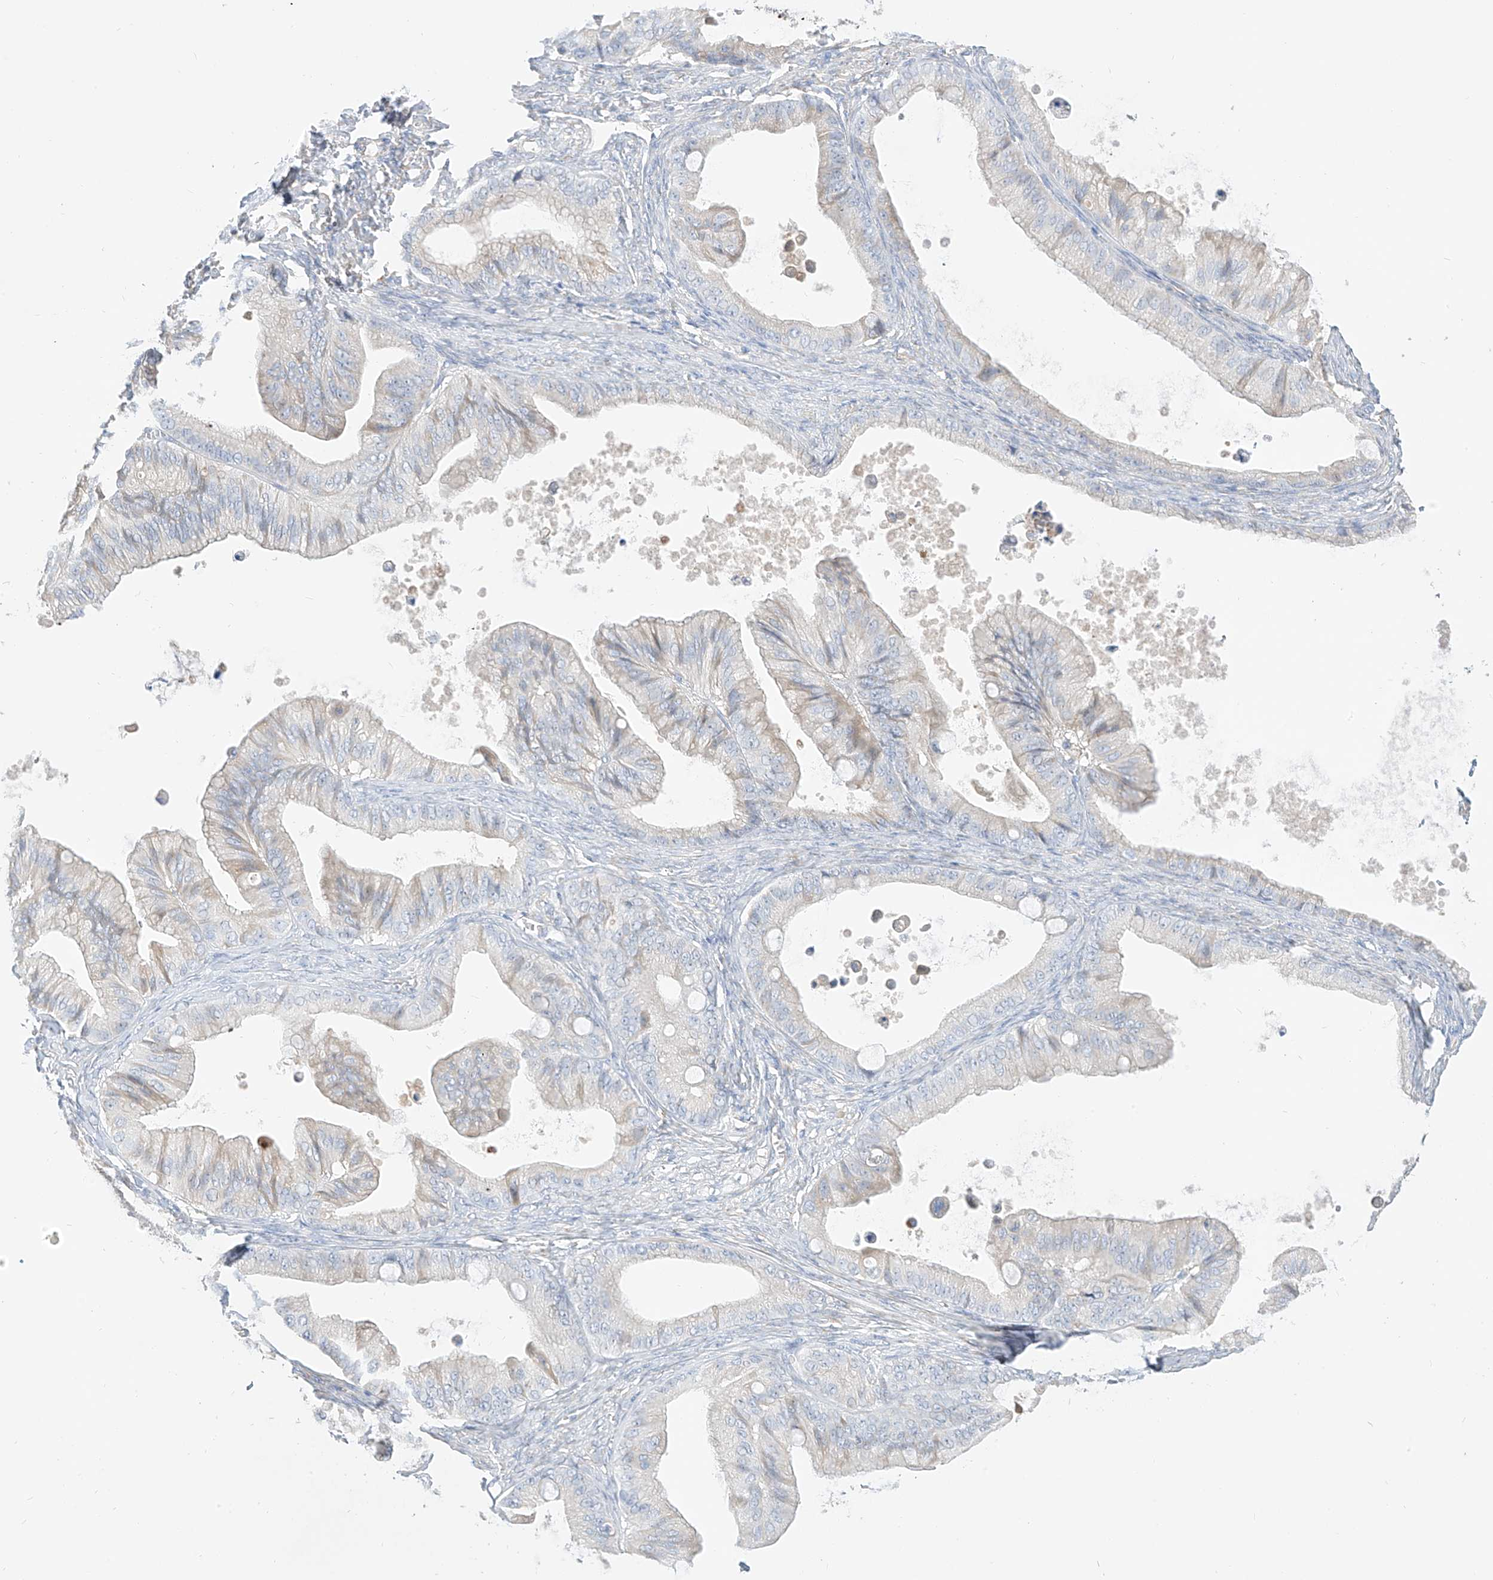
{"staining": {"intensity": "negative", "quantity": "none", "location": "none"}, "tissue": "ovarian cancer", "cell_type": "Tumor cells", "image_type": "cancer", "snomed": [{"axis": "morphology", "description": "Cystadenocarcinoma, mucinous, NOS"}, {"axis": "topography", "description": "Ovary"}], "caption": "Photomicrograph shows no protein positivity in tumor cells of ovarian mucinous cystadenocarcinoma tissue. (DAB (3,3'-diaminobenzidine) IHC with hematoxylin counter stain).", "gene": "RASA2", "patient": {"sex": "female", "age": 71}}